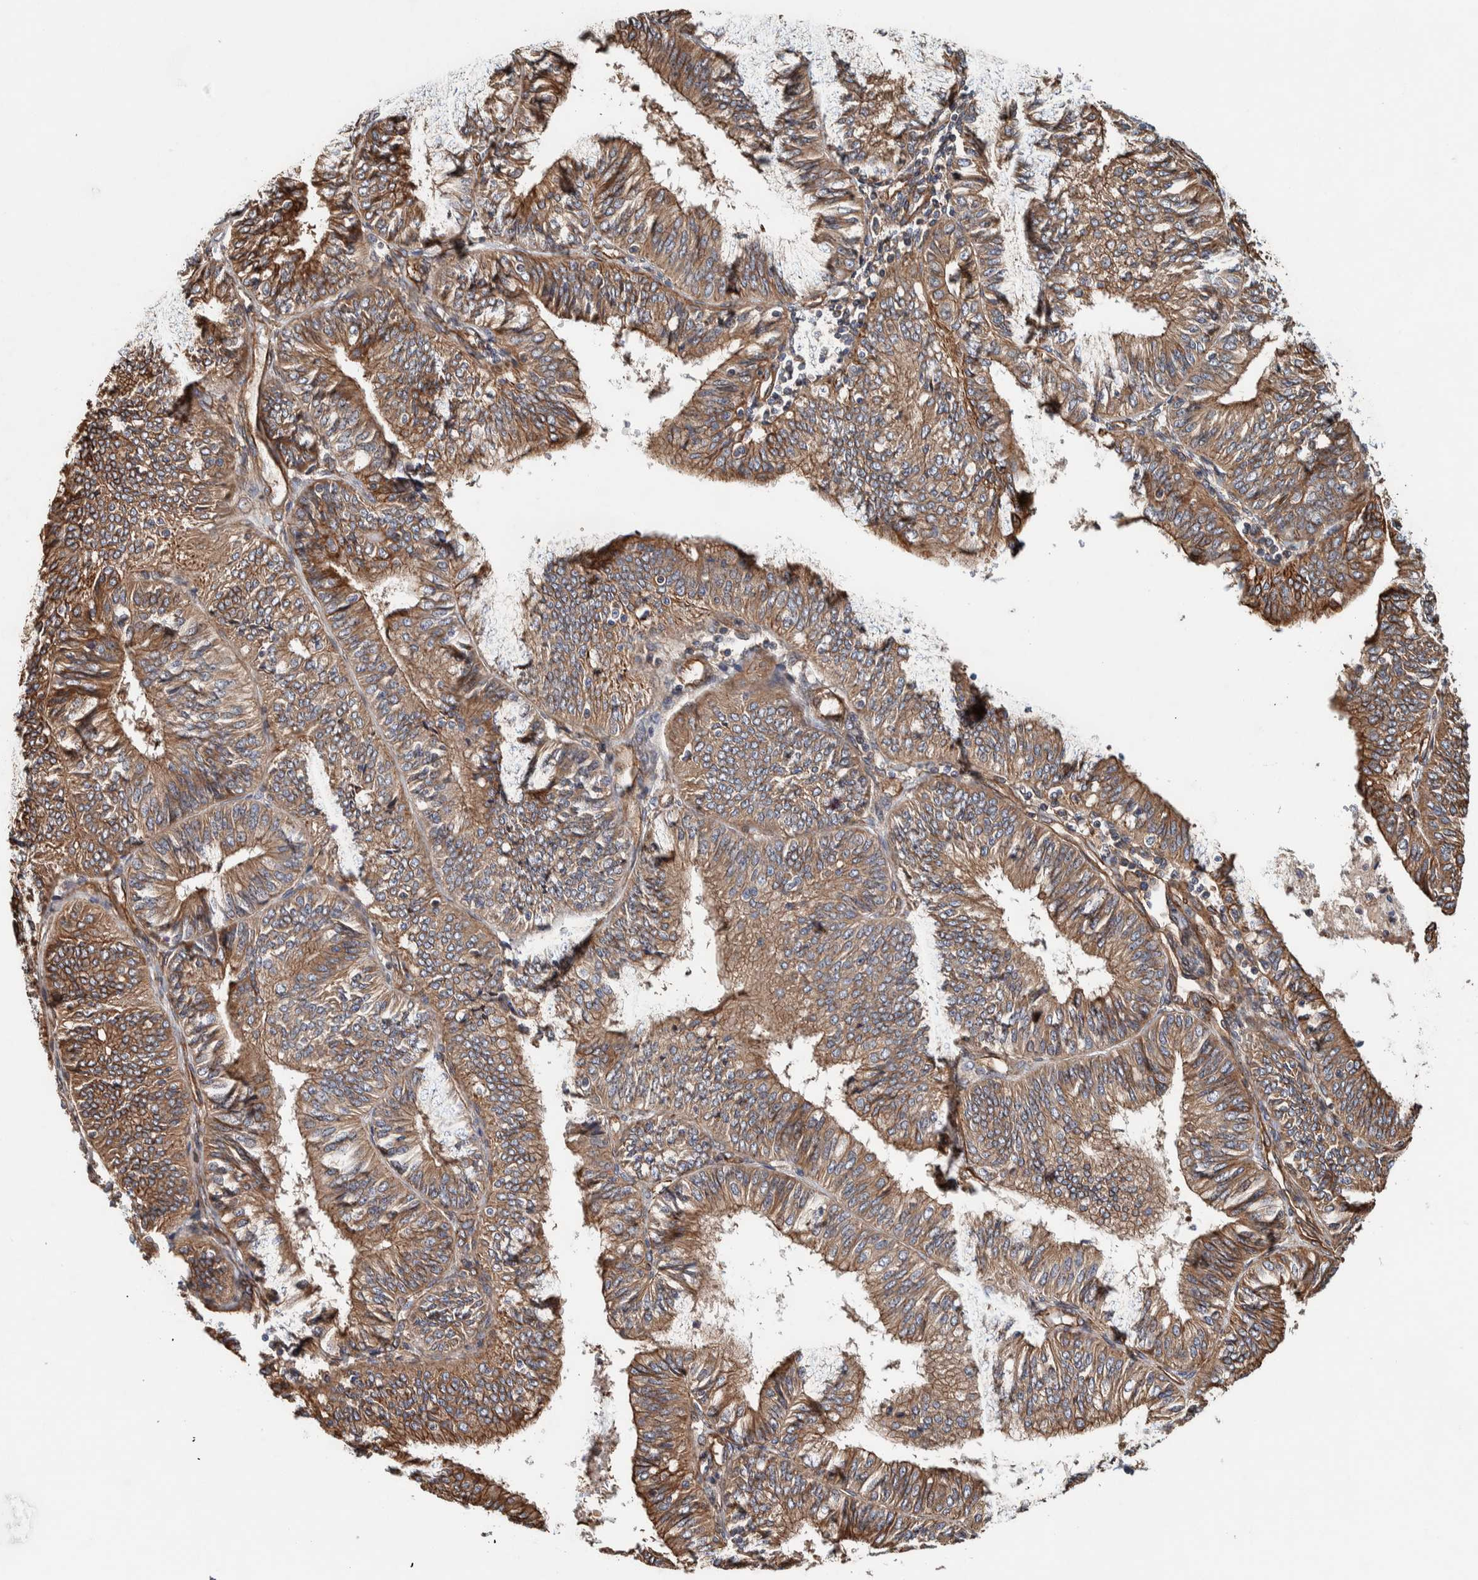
{"staining": {"intensity": "moderate", "quantity": ">75%", "location": "cytoplasmic/membranous"}, "tissue": "endometrial cancer", "cell_type": "Tumor cells", "image_type": "cancer", "snomed": [{"axis": "morphology", "description": "Adenocarcinoma, NOS"}, {"axis": "topography", "description": "Endometrium"}], "caption": "Protein expression analysis of human adenocarcinoma (endometrial) reveals moderate cytoplasmic/membranous expression in approximately >75% of tumor cells. (Stains: DAB (3,3'-diaminobenzidine) in brown, nuclei in blue, Microscopy: brightfield microscopy at high magnification).", "gene": "PKD1L1", "patient": {"sex": "female", "age": 58}}